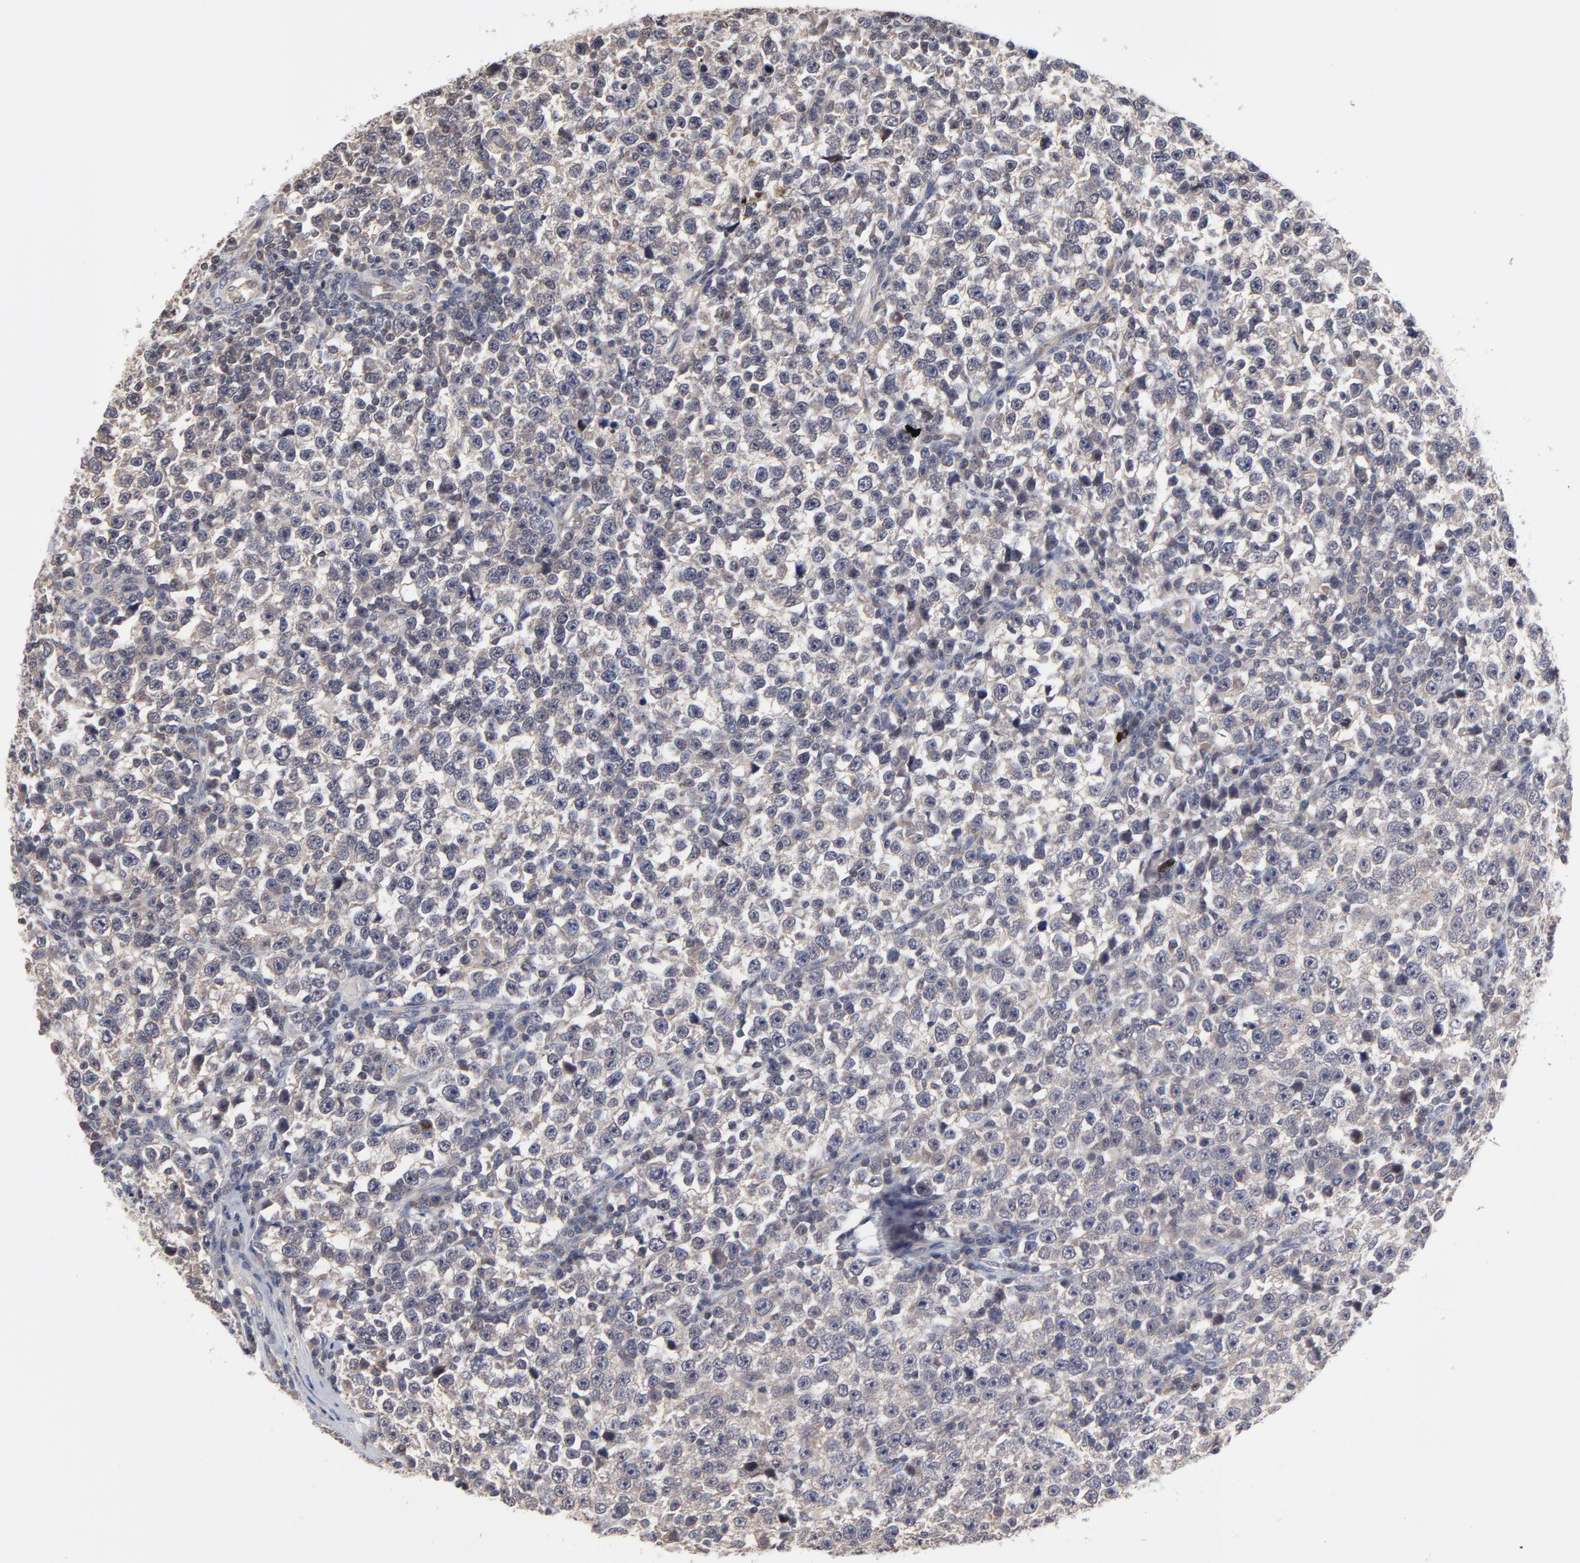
{"staining": {"intensity": "weak", "quantity": "<25%", "location": "cytoplasmic/membranous"}, "tissue": "testis cancer", "cell_type": "Tumor cells", "image_type": "cancer", "snomed": [{"axis": "morphology", "description": "Seminoma, NOS"}, {"axis": "topography", "description": "Testis"}], "caption": "Immunohistochemistry (IHC) of human seminoma (testis) exhibits no expression in tumor cells.", "gene": "ZNF157", "patient": {"sex": "male", "age": 43}}